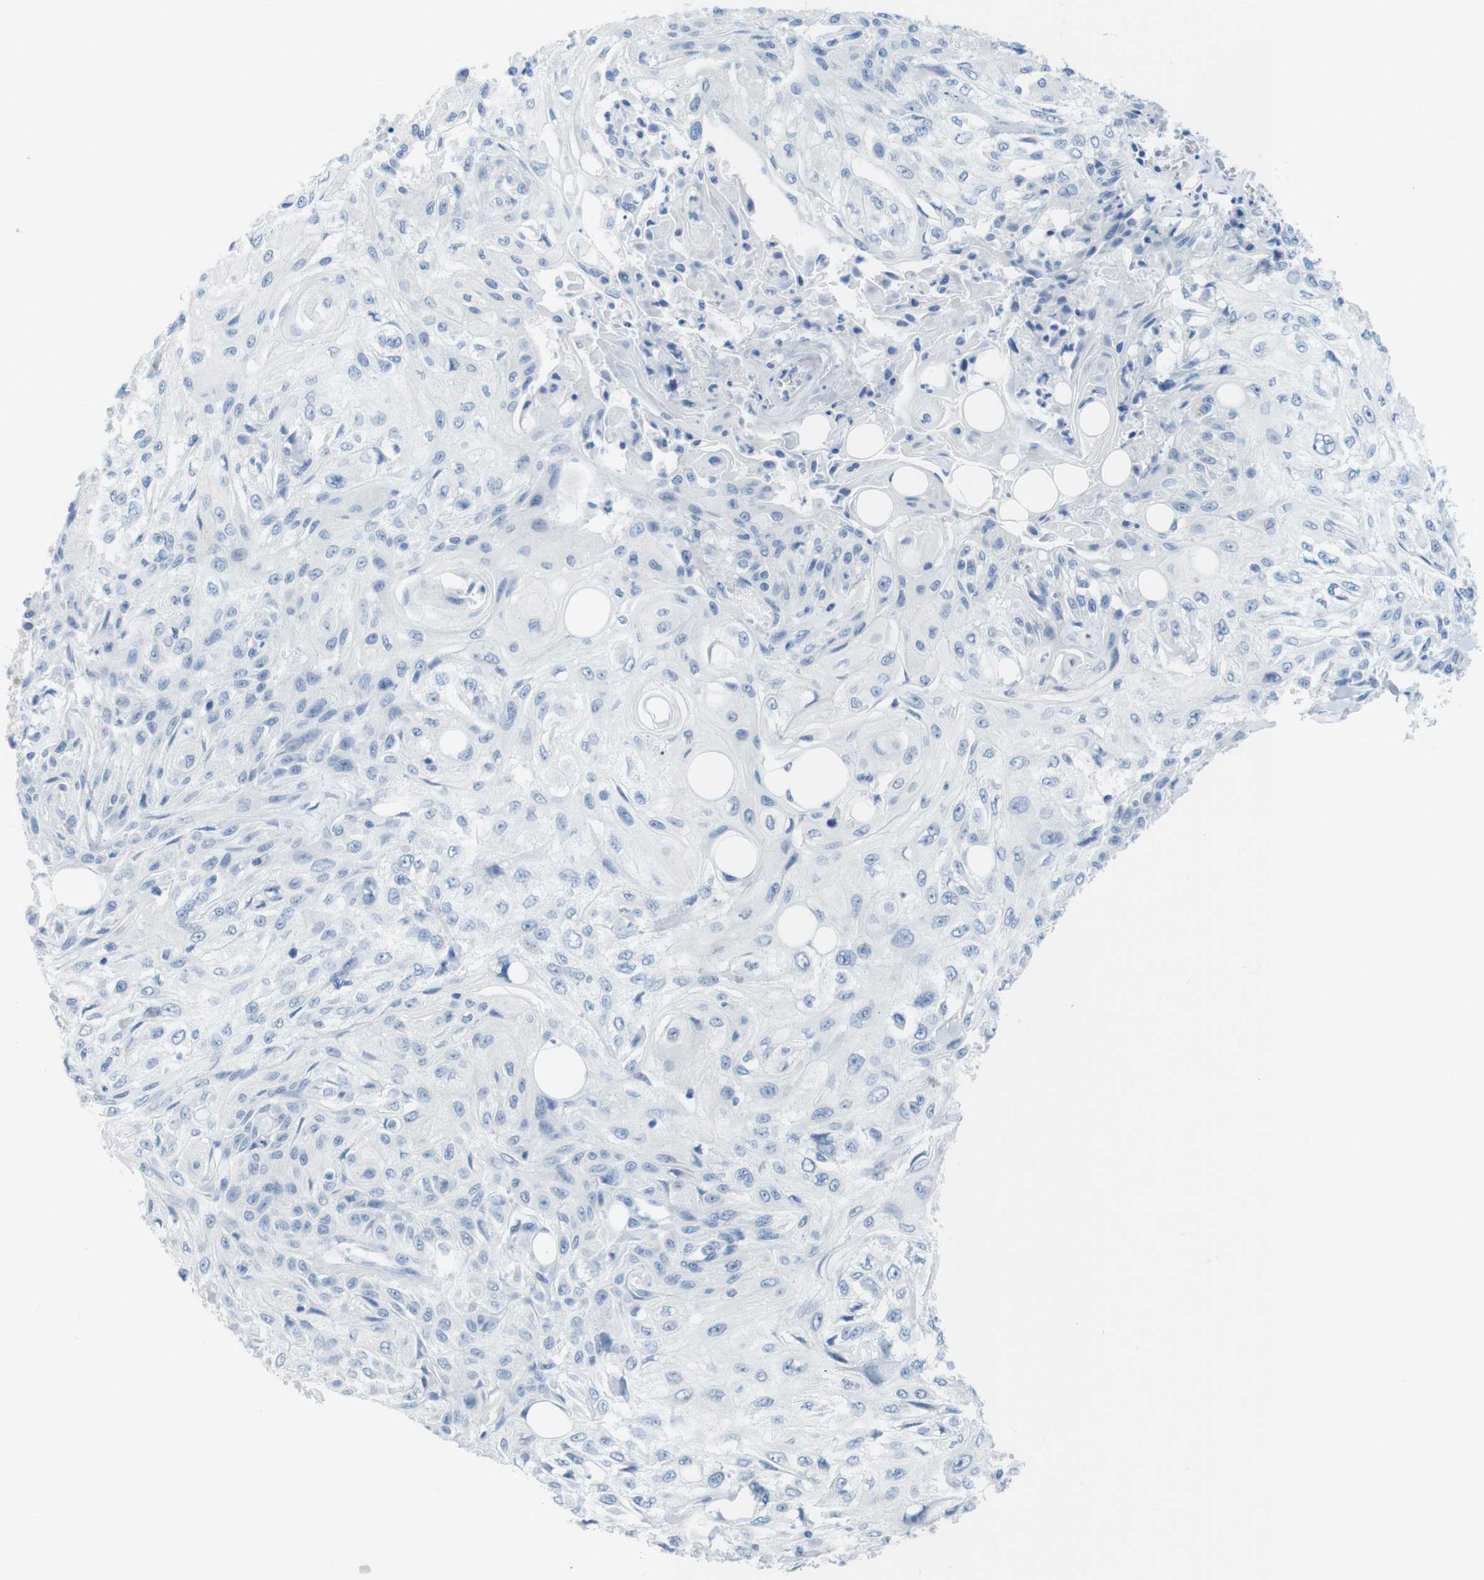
{"staining": {"intensity": "negative", "quantity": "none", "location": "none"}, "tissue": "skin cancer", "cell_type": "Tumor cells", "image_type": "cancer", "snomed": [{"axis": "morphology", "description": "Squamous cell carcinoma, NOS"}, {"axis": "topography", "description": "Skin"}], "caption": "Tumor cells show no significant protein expression in skin squamous cell carcinoma. (Stains: DAB (3,3'-diaminobenzidine) IHC with hematoxylin counter stain, Microscopy: brightfield microscopy at high magnification).", "gene": "OPN1SW", "patient": {"sex": "male", "age": 75}}